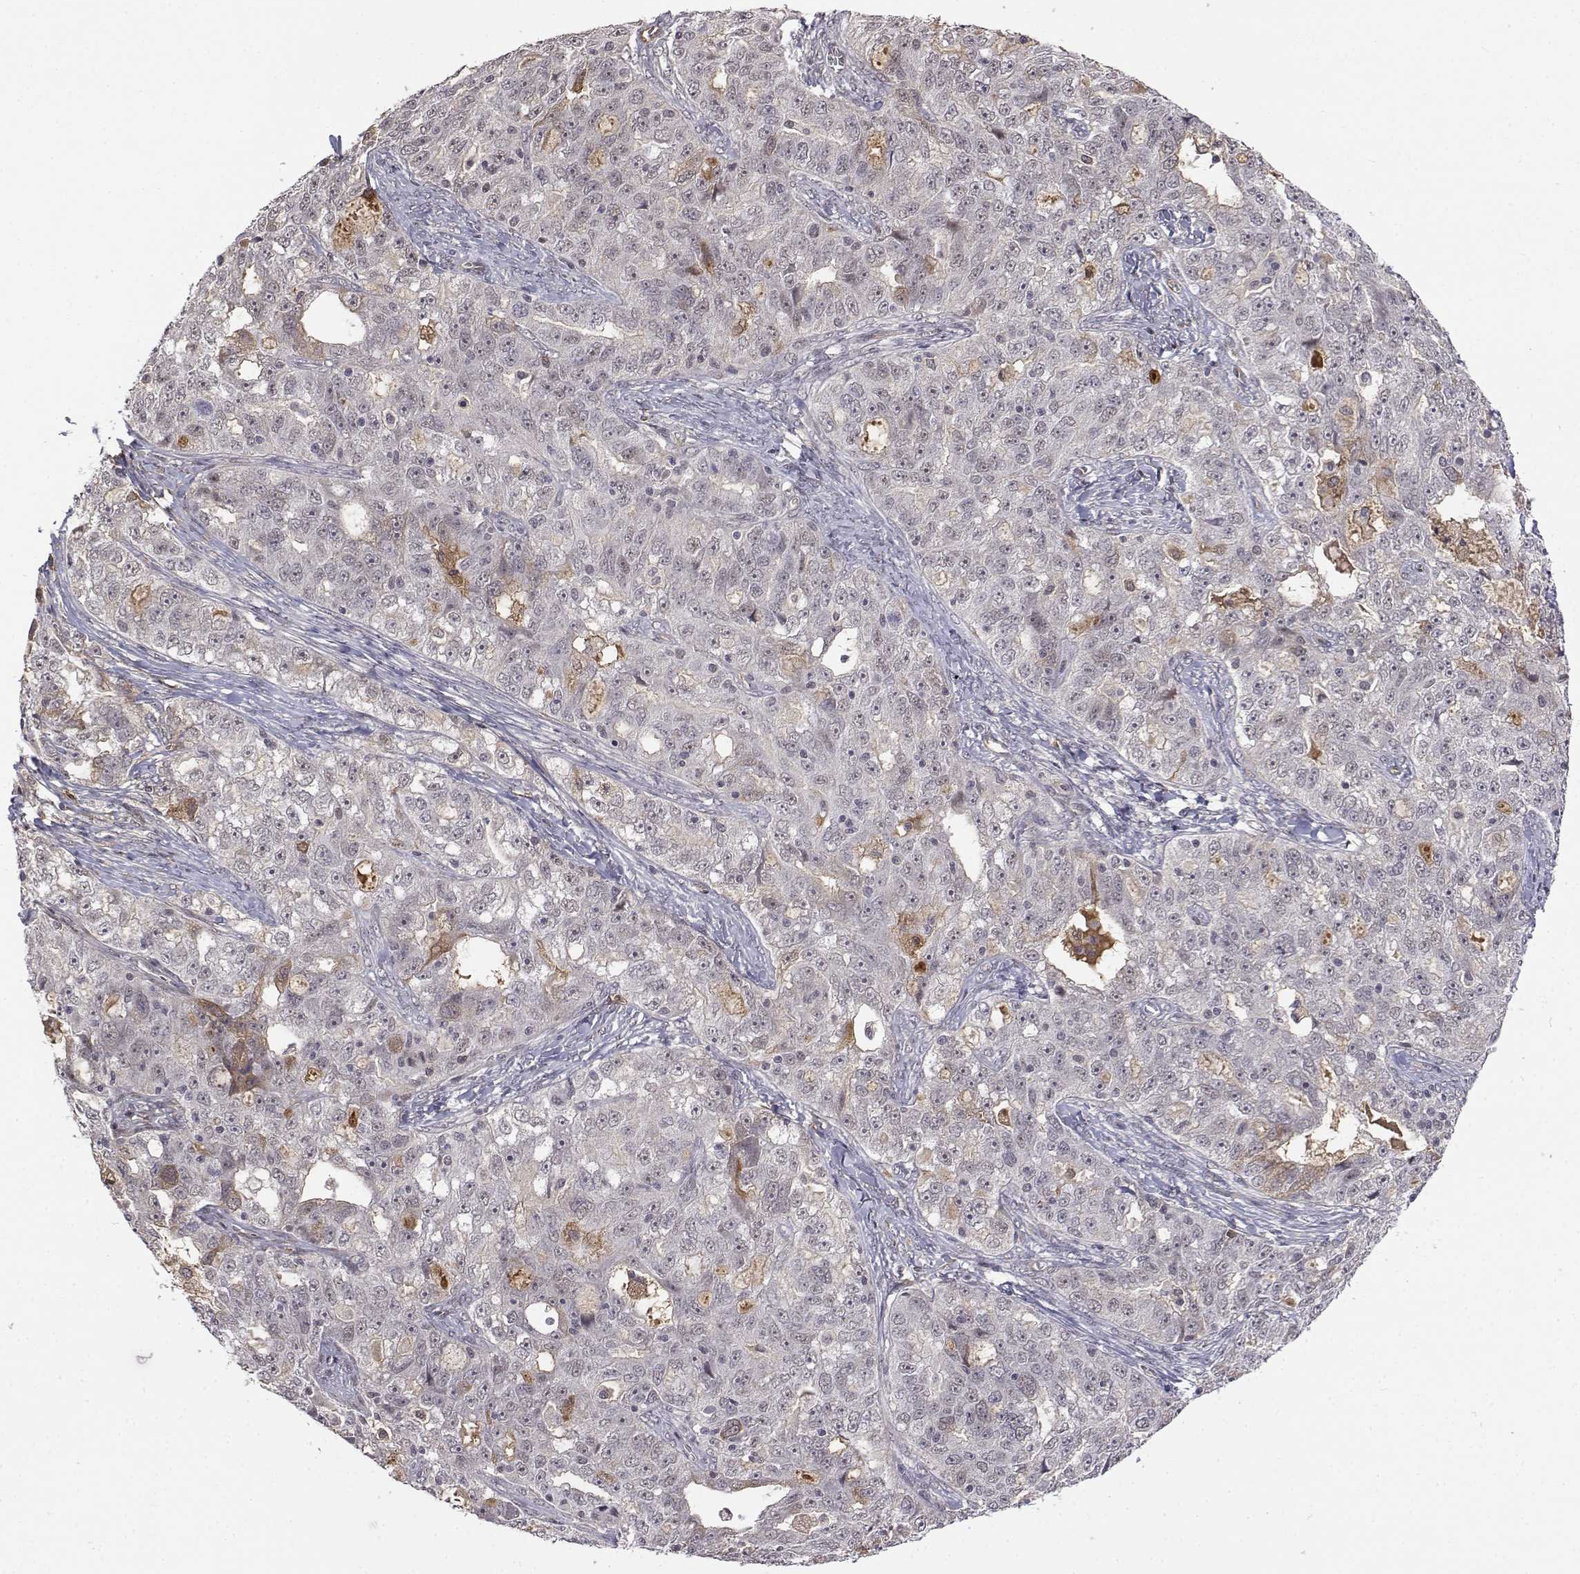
{"staining": {"intensity": "negative", "quantity": "none", "location": "none"}, "tissue": "ovarian cancer", "cell_type": "Tumor cells", "image_type": "cancer", "snomed": [{"axis": "morphology", "description": "Cystadenocarcinoma, serous, NOS"}, {"axis": "topography", "description": "Ovary"}], "caption": "There is no significant staining in tumor cells of serous cystadenocarcinoma (ovarian).", "gene": "ITGA7", "patient": {"sex": "female", "age": 51}}